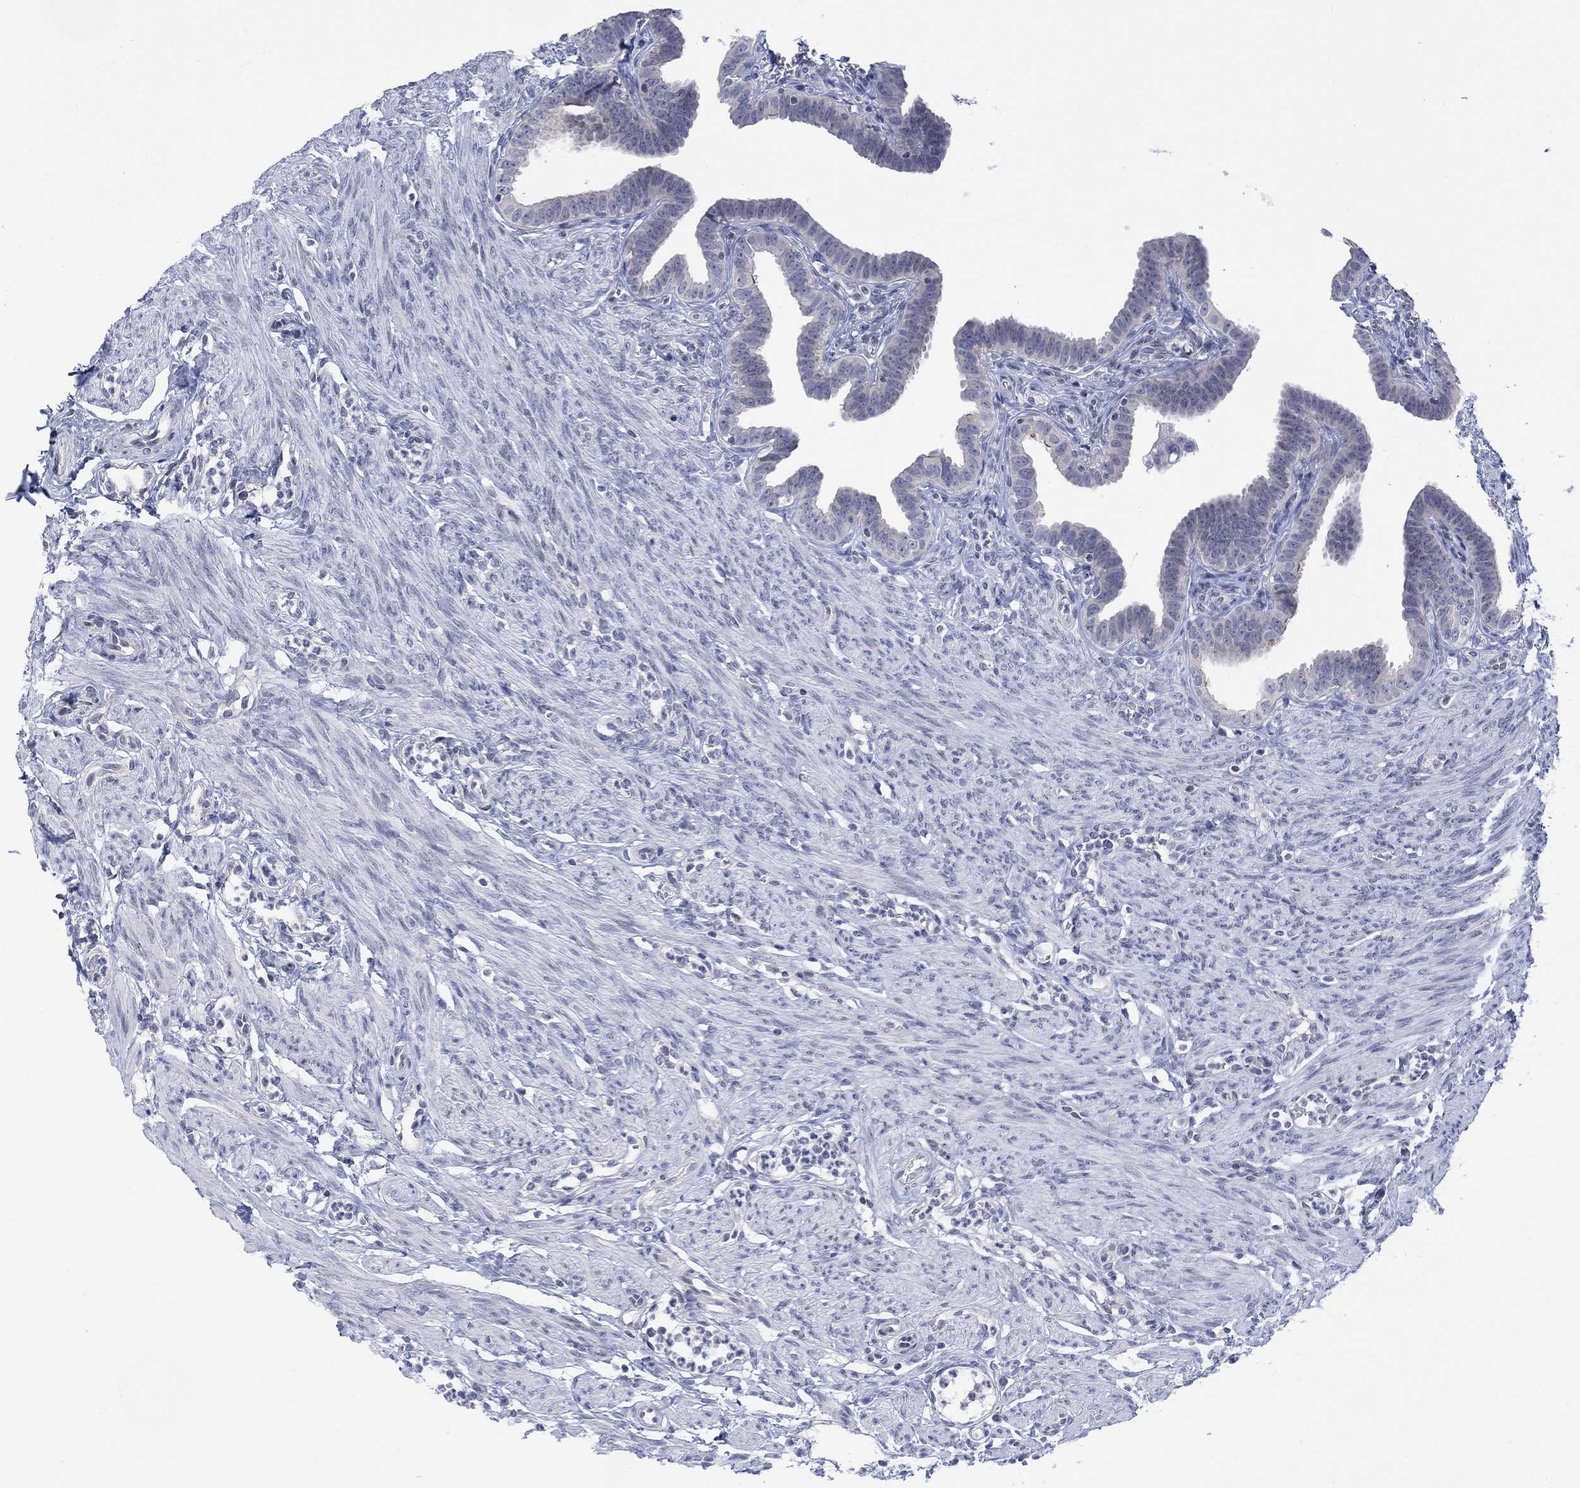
{"staining": {"intensity": "moderate", "quantity": "<25%", "location": "cytoplasmic/membranous"}, "tissue": "fallopian tube", "cell_type": "Glandular cells", "image_type": "normal", "snomed": [{"axis": "morphology", "description": "Normal tissue, NOS"}, {"axis": "topography", "description": "Fallopian tube"}, {"axis": "topography", "description": "Ovary"}], "caption": "The immunohistochemical stain shows moderate cytoplasmic/membranous positivity in glandular cells of unremarkable fallopian tube.", "gene": "DCX", "patient": {"sex": "female", "age": 33}}